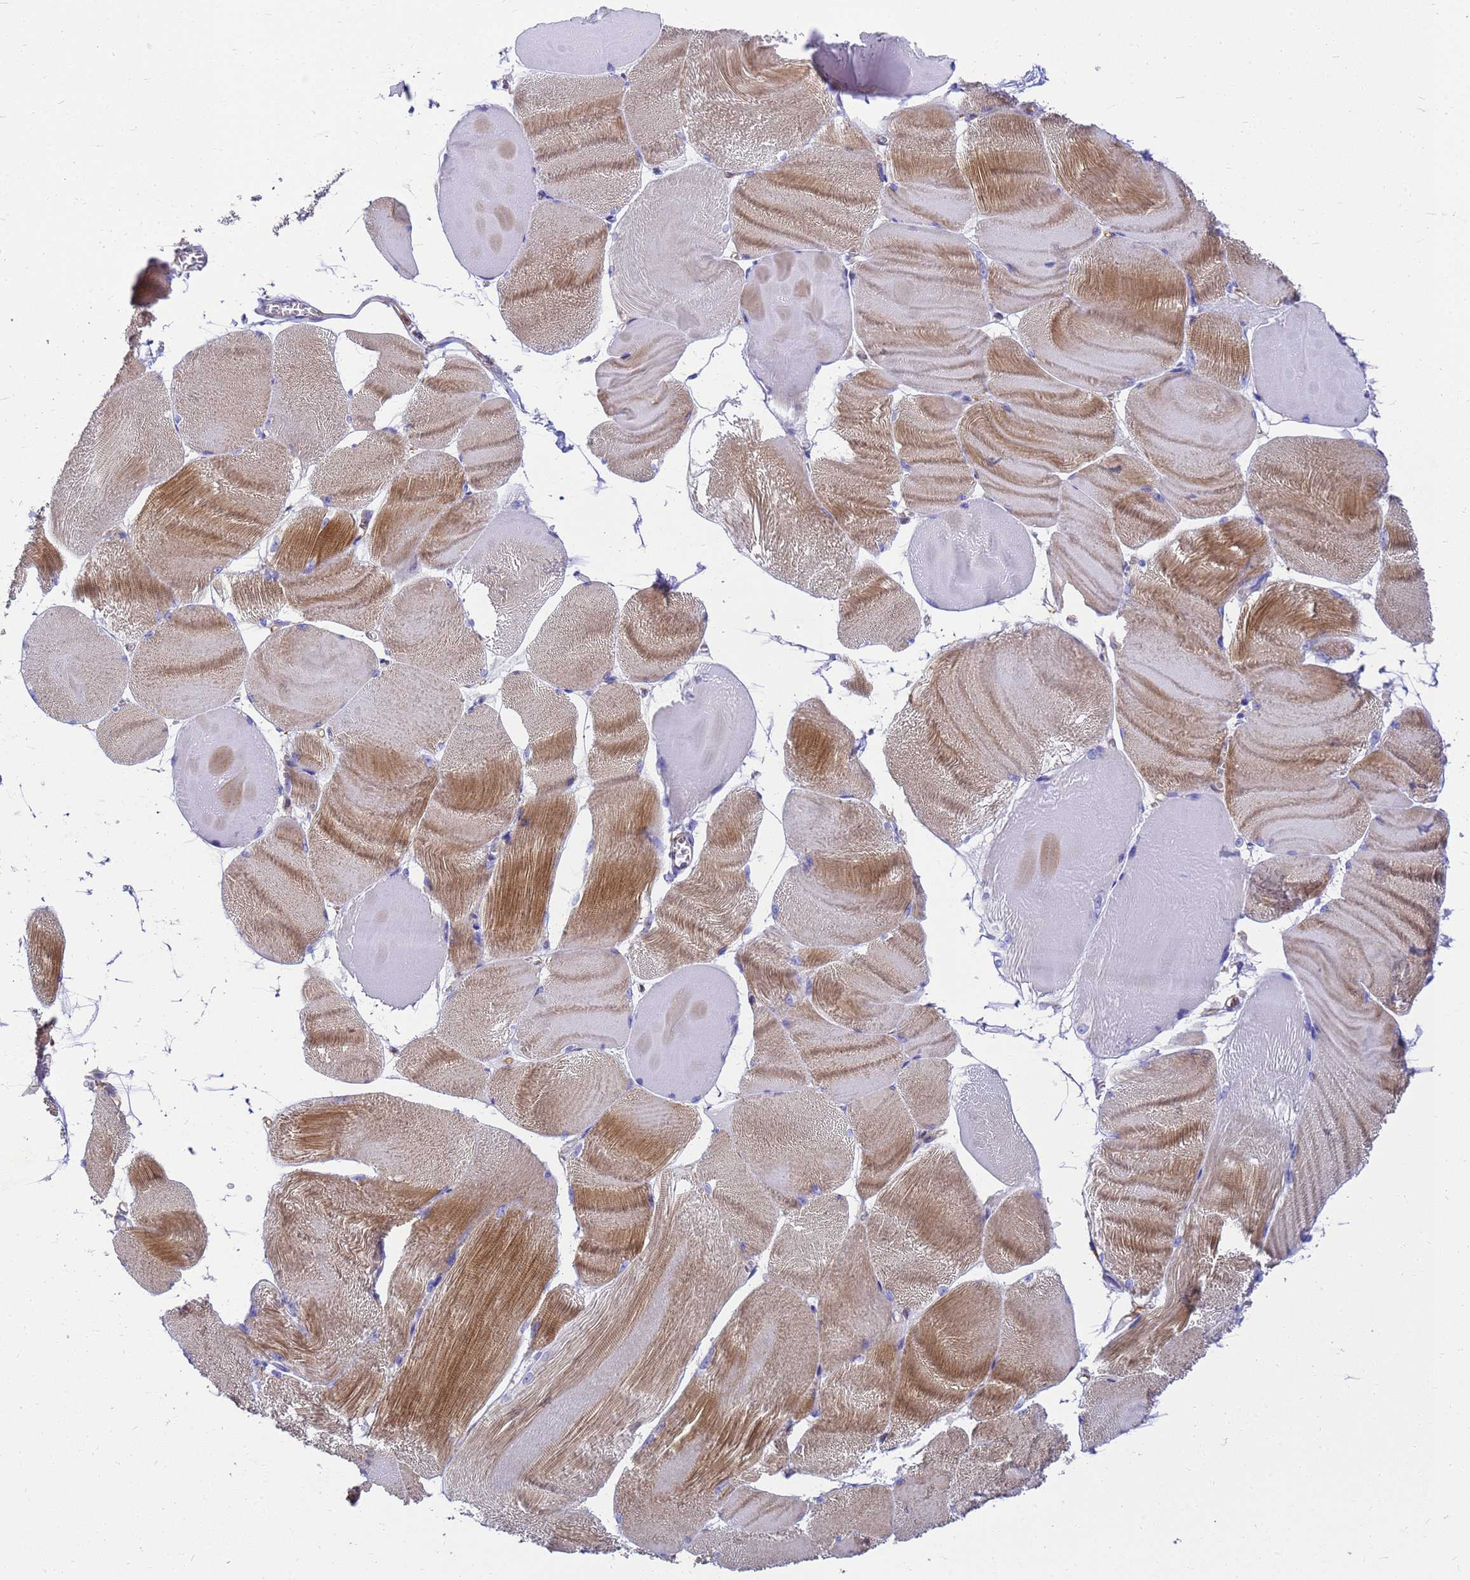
{"staining": {"intensity": "moderate", "quantity": "25%-75%", "location": "cytoplasmic/membranous"}, "tissue": "skeletal muscle", "cell_type": "Myocytes", "image_type": "normal", "snomed": [{"axis": "morphology", "description": "Normal tissue, NOS"}, {"axis": "morphology", "description": "Basal cell carcinoma"}, {"axis": "topography", "description": "Skeletal muscle"}], "caption": "Immunohistochemical staining of normal skeletal muscle displays medium levels of moderate cytoplasmic/membranous positivity in about 25%-75% of myocytes.", "gene": "ZNF235", "patient": {"sex": "female", "age": 64}}